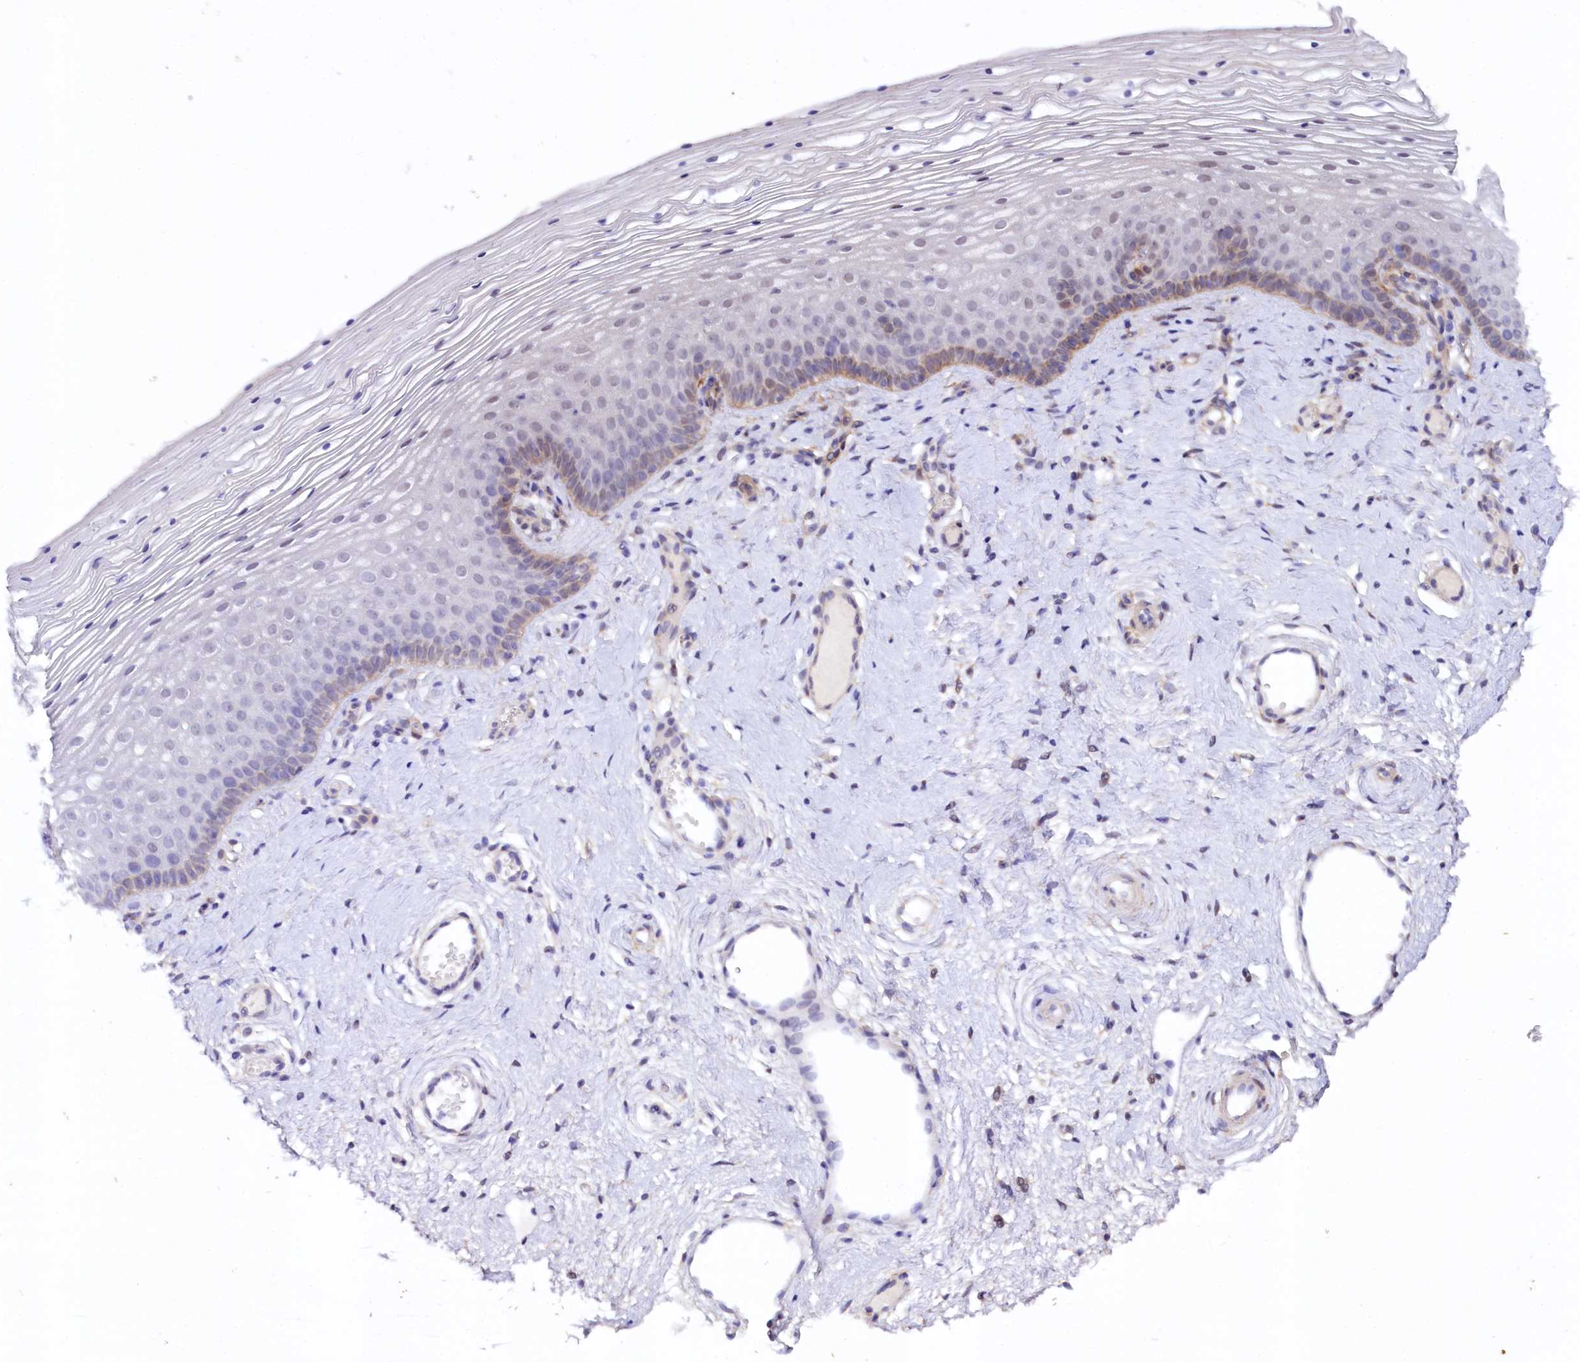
{"staining": {"intensity": "moderate", "quantity": "<25%", "location": "cytoplasmic/membranous,nuclear"}, "tissue": "vagina", "cell_type": "Squamous epithelial cells", "image_type": "normal", "snomed": [{"axis": "morphology", "description": "Normal tissue, NOS"}, {"axis": "topography", "description": "Vagina"}], "caption": "Immunohistochemical staining of unremarkable human vagina shows low levels of moderate cytoplasmic/membranous,nuclear positivity in approximately <25% of squamous epithelial cells. (DAB (3,3'-diaminobenzidine) IHC with brightfield microscopy, high magnification).", "gene": "PHLDB1", "patient": {"sex": "female", "age": 46}}